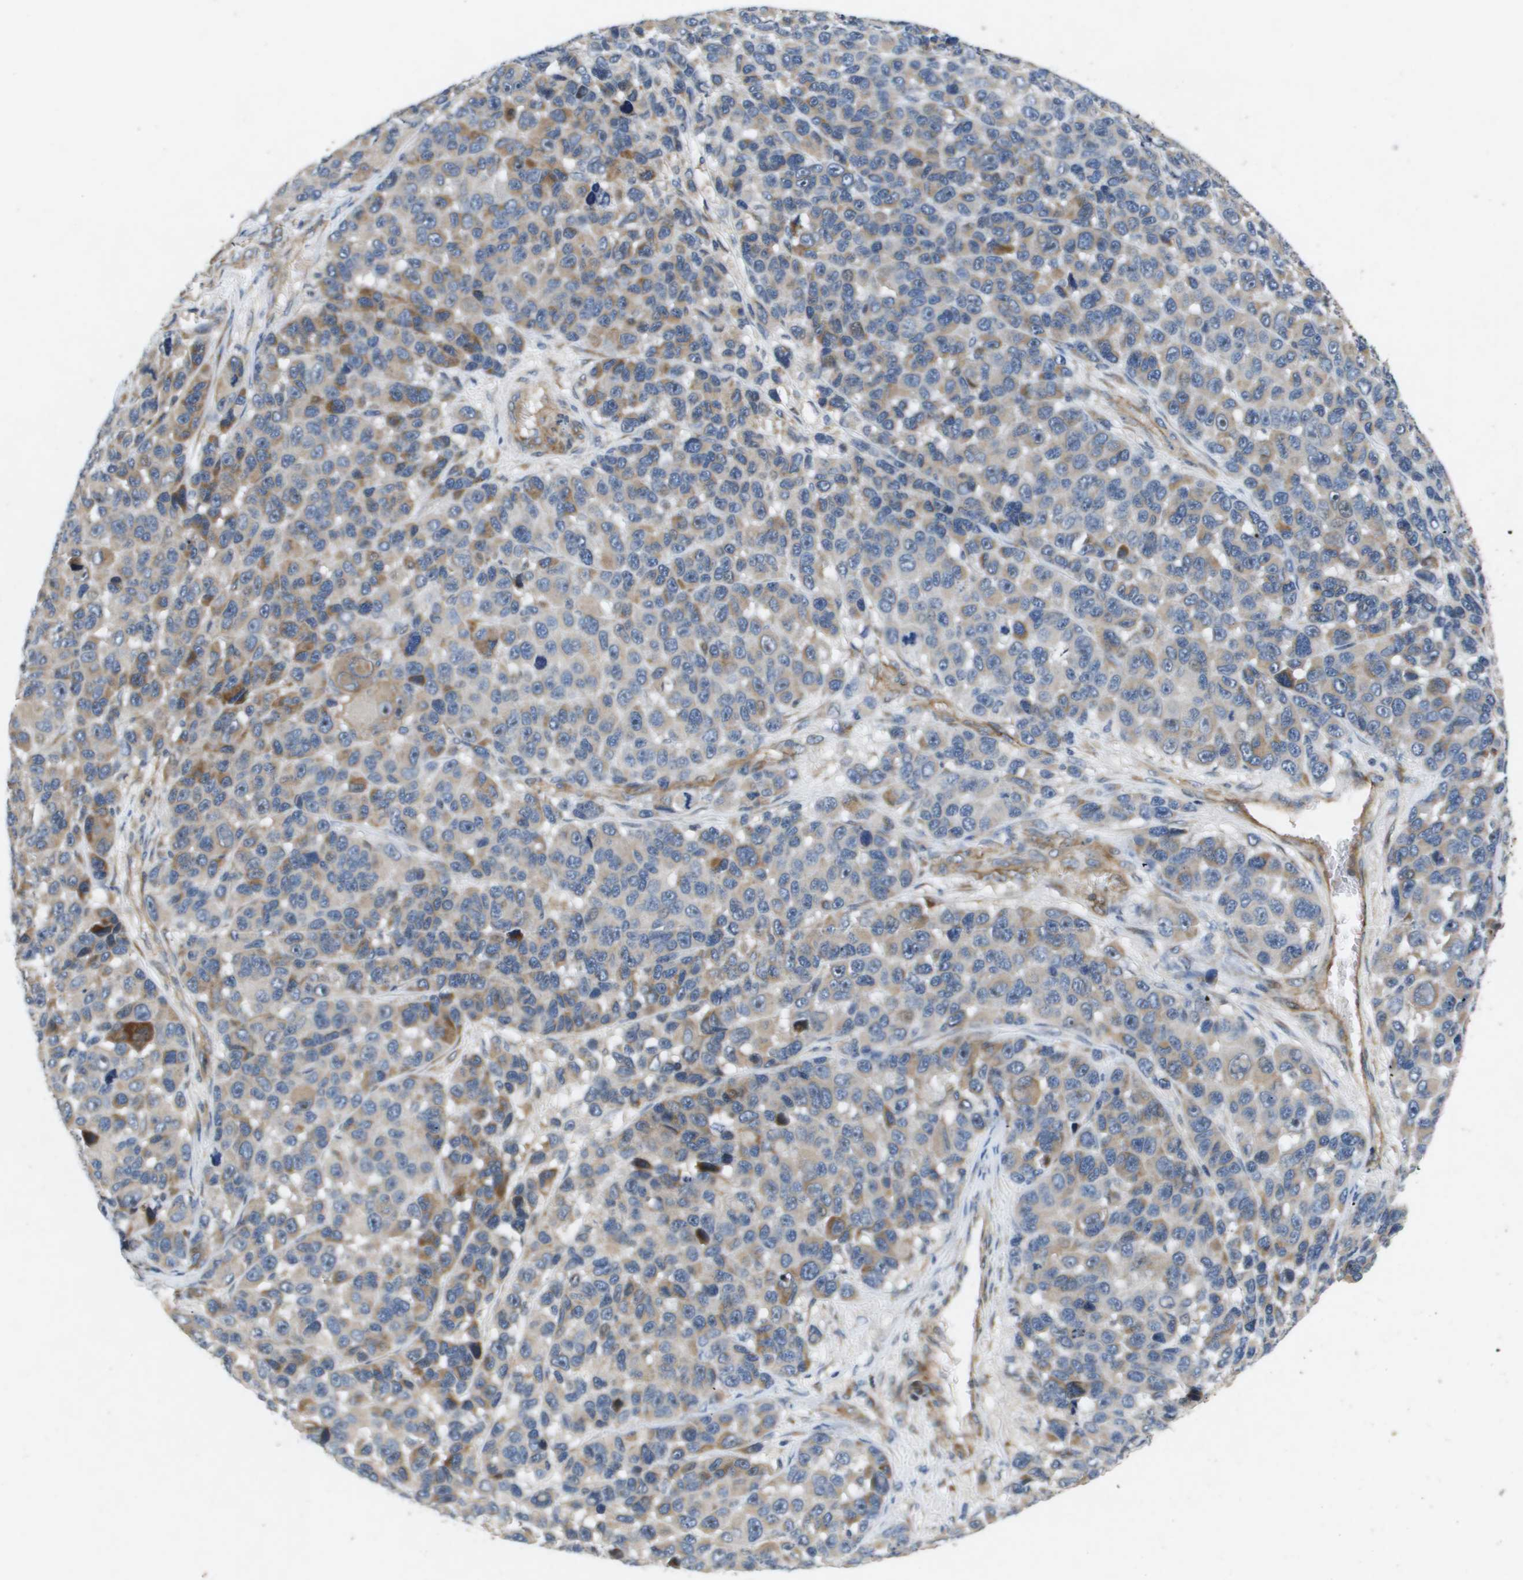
{"staining": {"intensity": "weak", "quantity": "<25%", "location": "cytoplasmic/membranous"}, "tissue": "melanoma", "cell_type": "Tumor cells", "image_type": "cancer", "snomed": [{"axis": "morphology", "description": "Malignant melanoma, NOS"}, {"axis": "topography", "description": "Skin"}], "caption": "High power microscopy histopathology image of an immunohistochemistry image of malignant melanoma, revealing no significant positivity in tumor cells. (Immunohistochemistry (ihc), brightfield microscopy, high magnification).", "gene": "ENTPD2", "patient": {"sex": "male", "age": 53}}